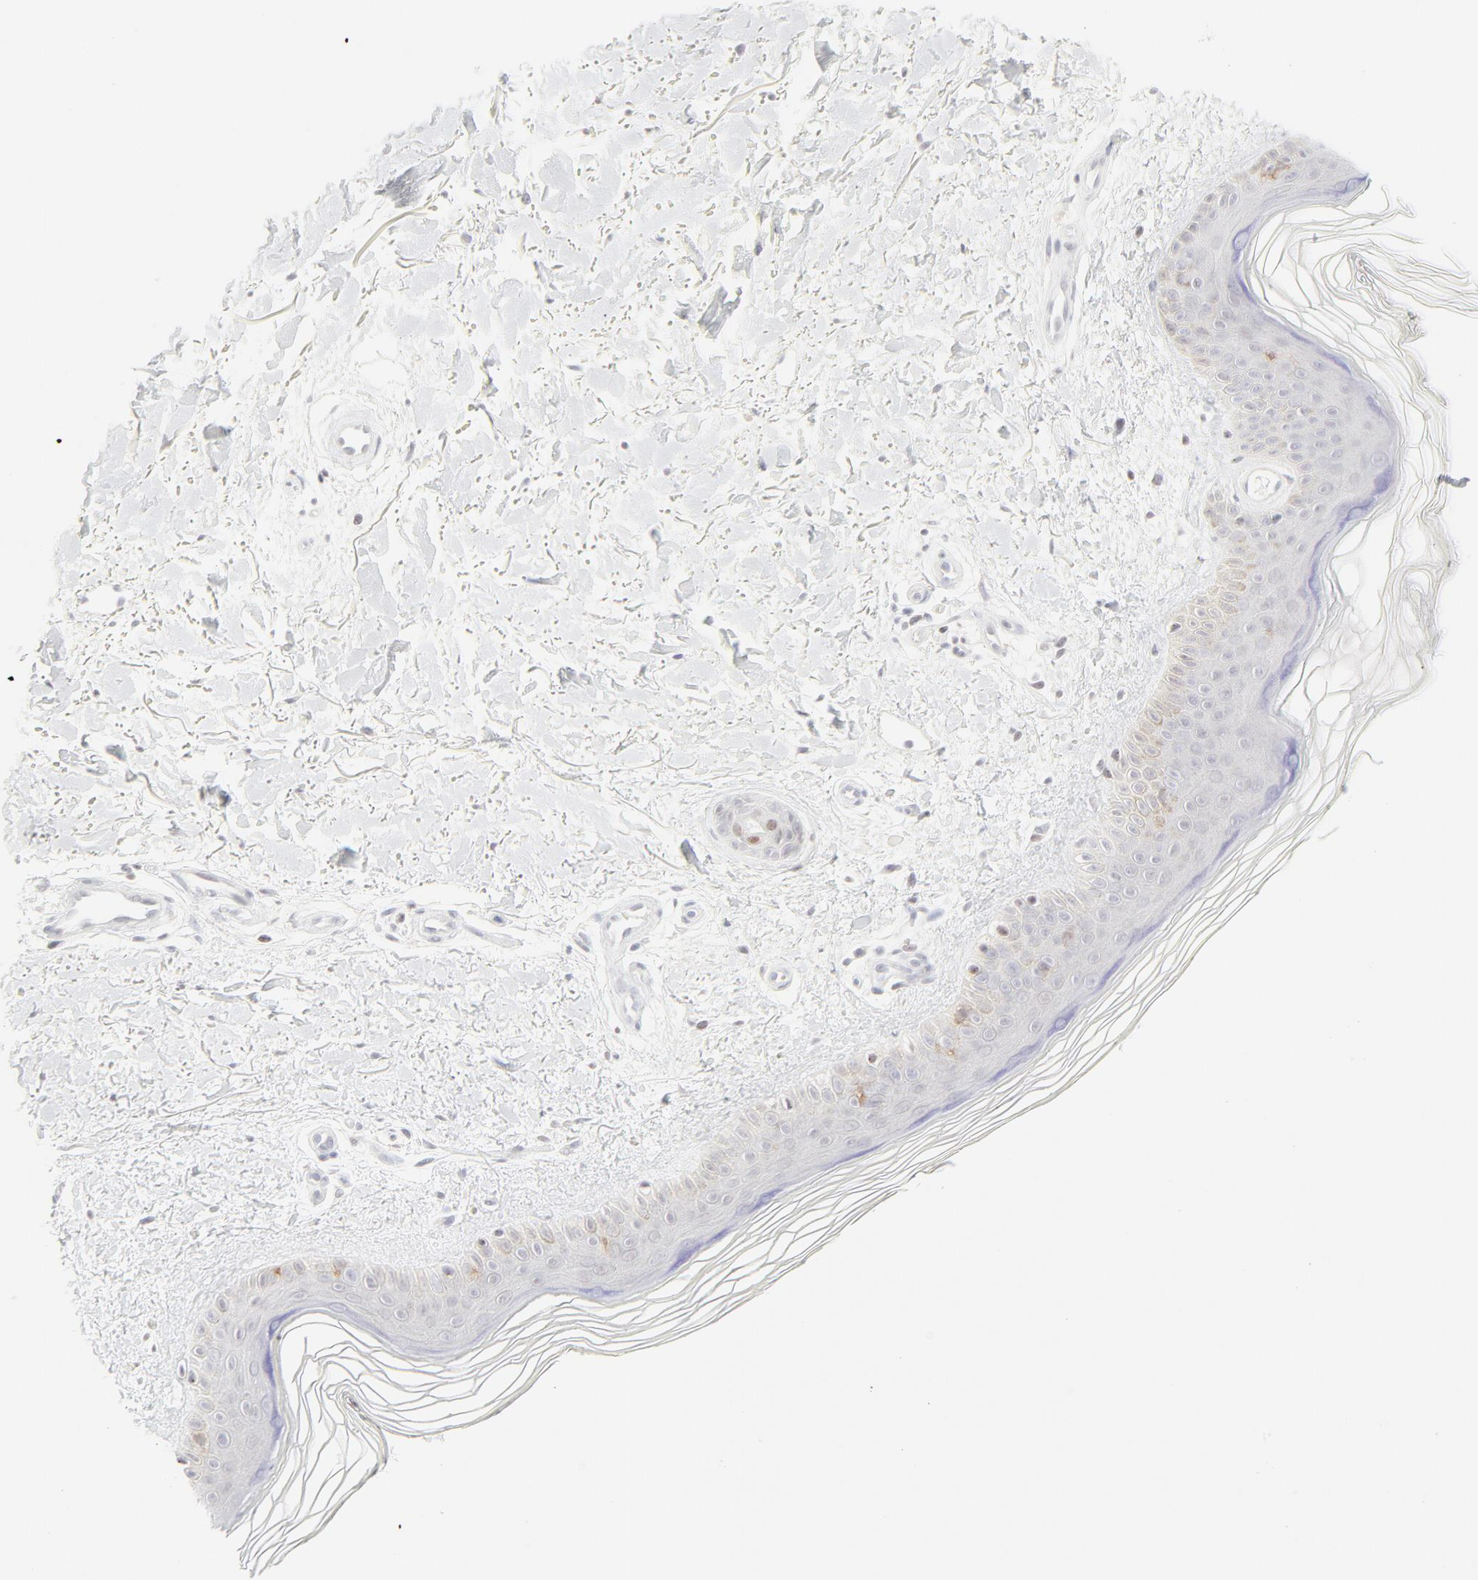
{"staining": {"intensity": "negative", "quantity": "none", "location": "none"}, "tissue": "skin", "cell_type": "Fibroblasts", "image_type": "normal", "snomed": [{"axis": "morphology", "description": "Normal tissue, NOS"}, {"axis": "topography", "description": "Skin"}], "caption": "IHC histopathology image of unremarkable skin: skin stained with DAB demonstrates no significant protein staining in fibroblasts.", "gene": "PRKCB", "patient": {"sex": "female", "age": 19}}